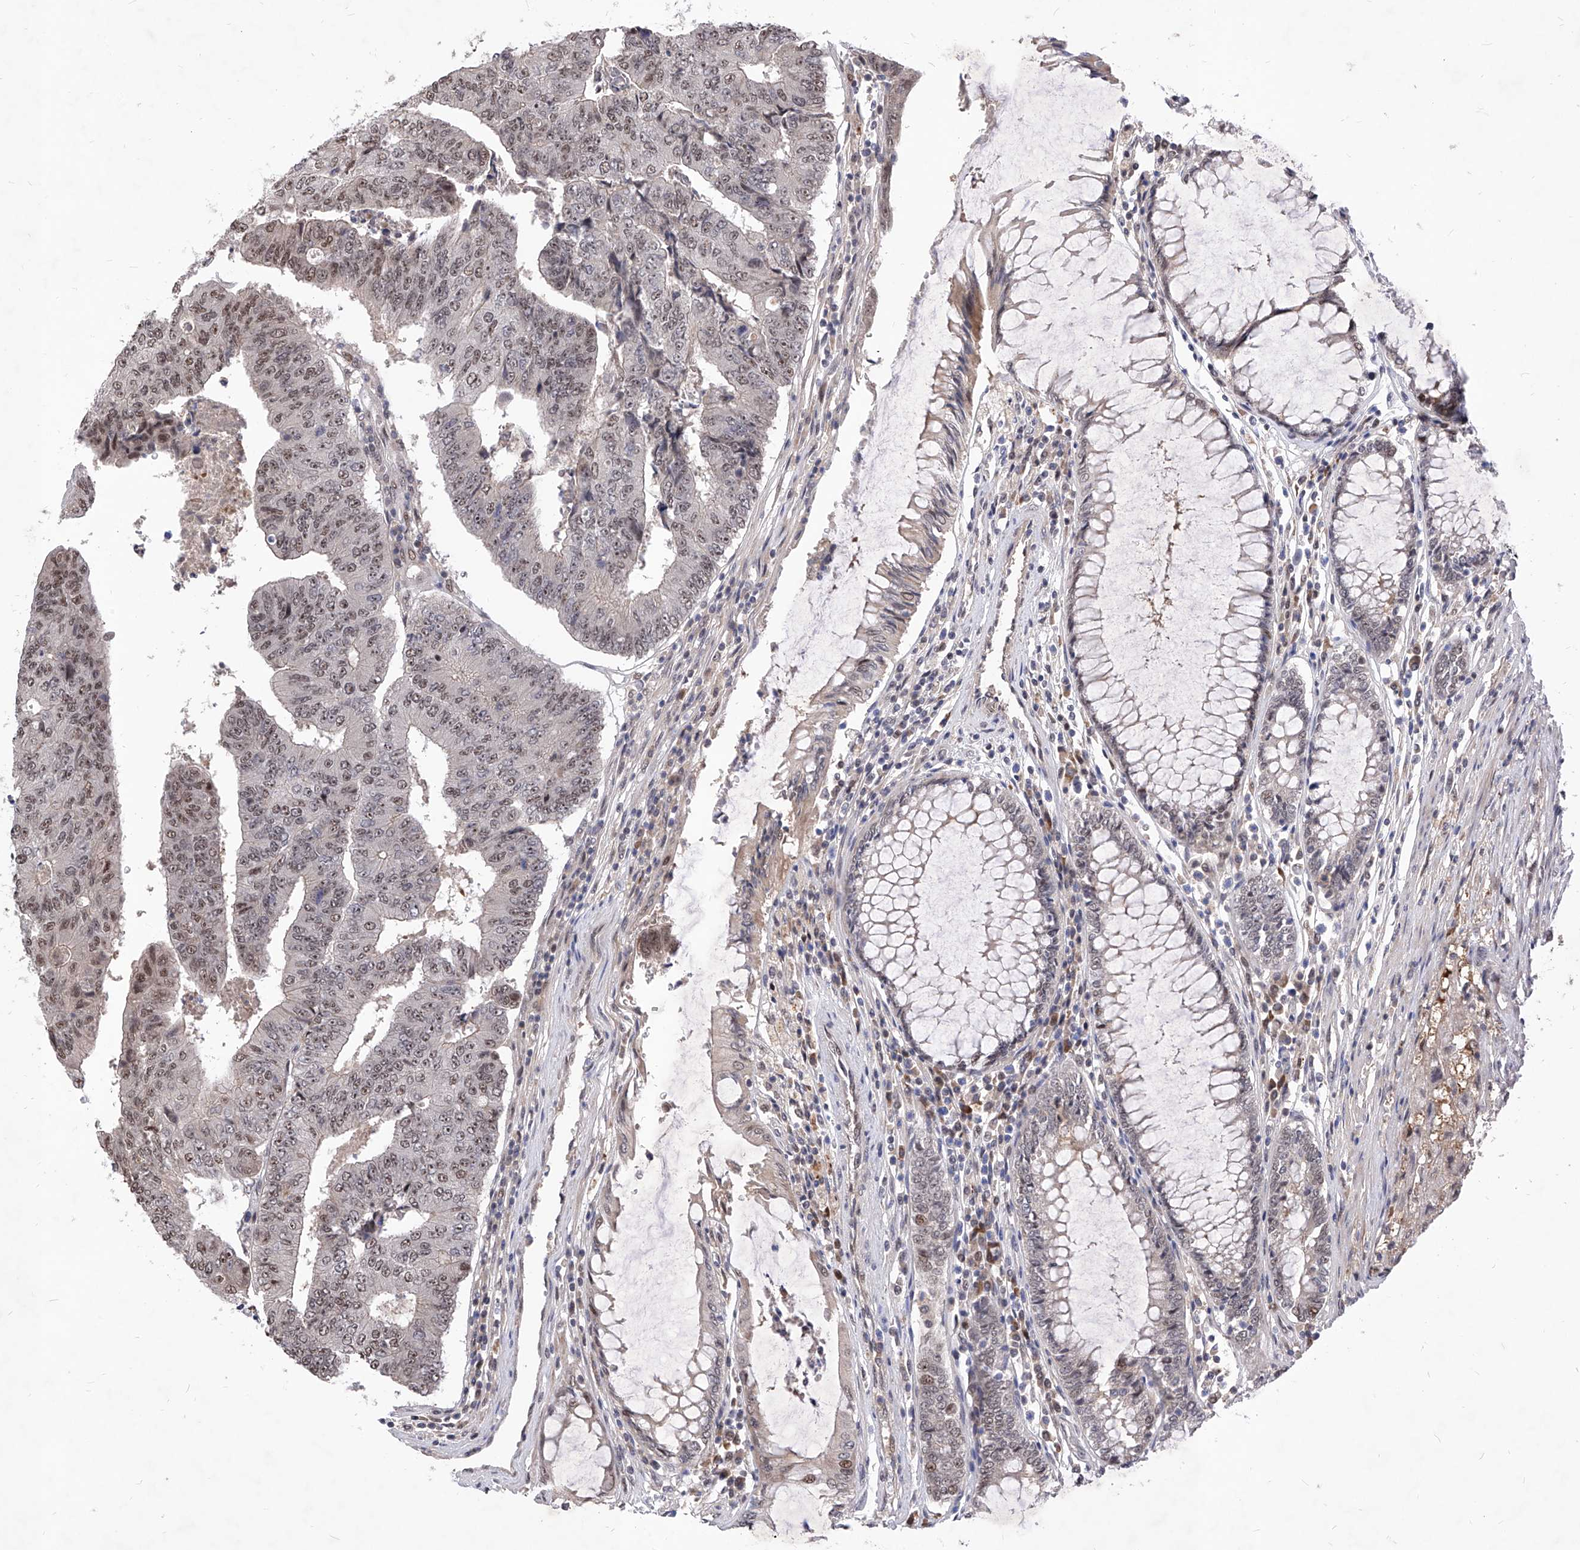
{"staining": {"intensity": "weak", "quantity": "25%-75%", "location": "nuclear"}, "tissue": "colorectal cancer", "cell_type": "Tumor cells", "image_type": "cancer", "snomed": [{"axis": "morphology", "description": "Adenocarcinoma, NOS"}, {"axis": "topography", "description": "Colon"}], "caption": "Immunohistochemical staining of human colorectal adenocarcinoma shows weak nuclear protein positivity in about 25%-75% of tumor cells.", "gene": "LGR4", "patient": {"sex": "female", "age": 67}}